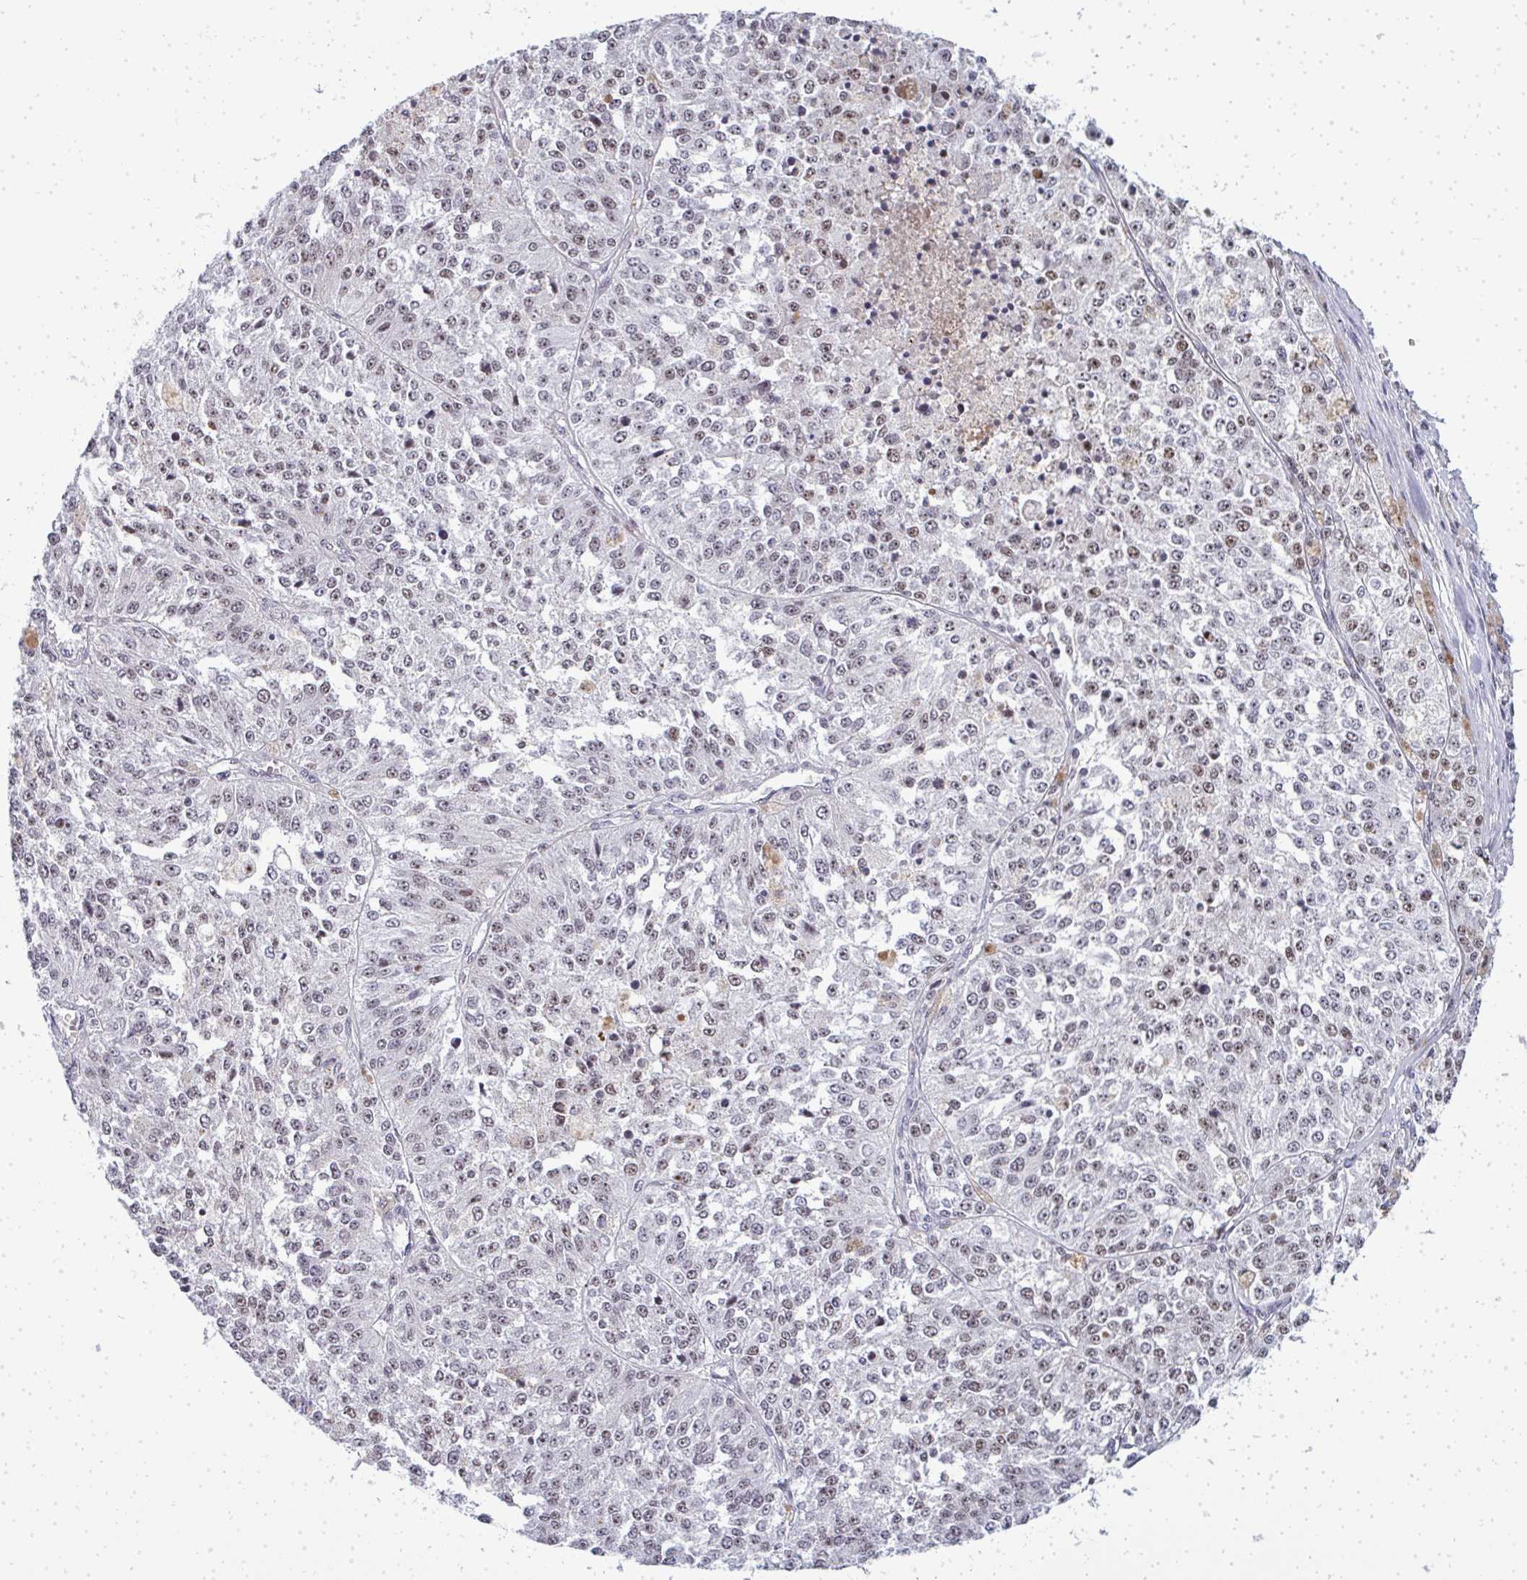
{"staining": {"intensity": "moderate", "quantity": "<25%", "location": "nuclear"}, "tissue": "melanoma", "cell_type": "Tumor cells", "image_type": "cancer", "snomed": [{"axis": "morphology", "description": "Malignant melanoma, Metastatic site"}, {"axis": "topography", "description": "Lymph node"}], "caption": "Malignant melanoma (metastatic site) stained for a protein (brown) displays moderate nuclear positive staining in approximately <25% of tumor cells.", "gene": "SIRT7", "patient": {"sex": "female", "age": 64}}